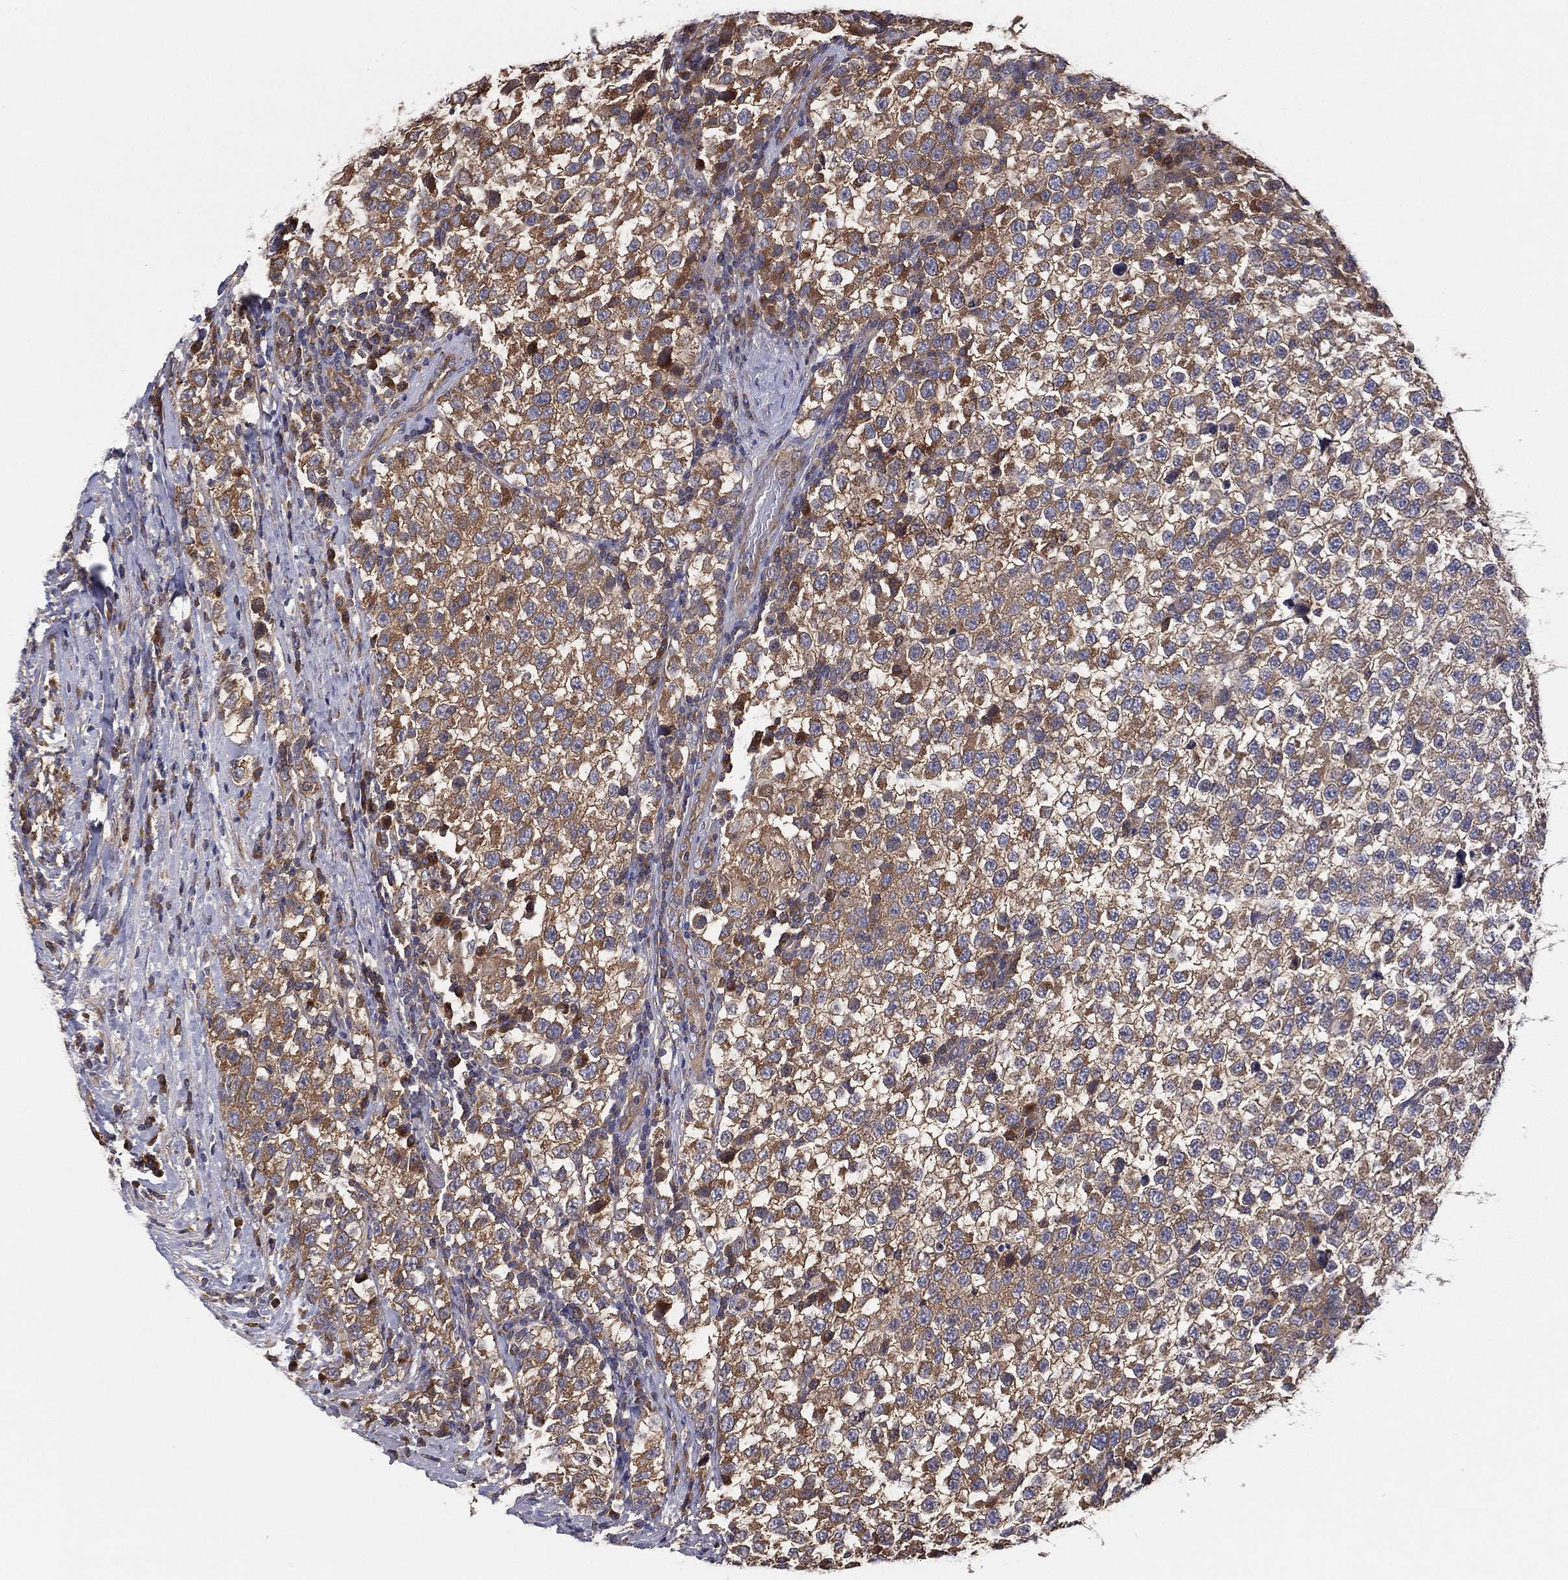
{"staining": {"intensity": "moderate", "quantity": ">75%", "location": "cytoplasmic/membranous"}, "tissue": "testis cancer", "cell_type": "Tumor cells", "image_type": "cancer", "snomed": [{"axis": "morphology", "description": "Seminoma, NOS"}, {"axis": "topography", "description": "Testis"}], "caption": "Human testis cancer stained for a protein (brown) reveals moderate cytoplasmic/membranous positive positivity in about >75% of tumor cells.", "gene": "EIF2B5", "patient": {"sex": "male", "age": 34}}